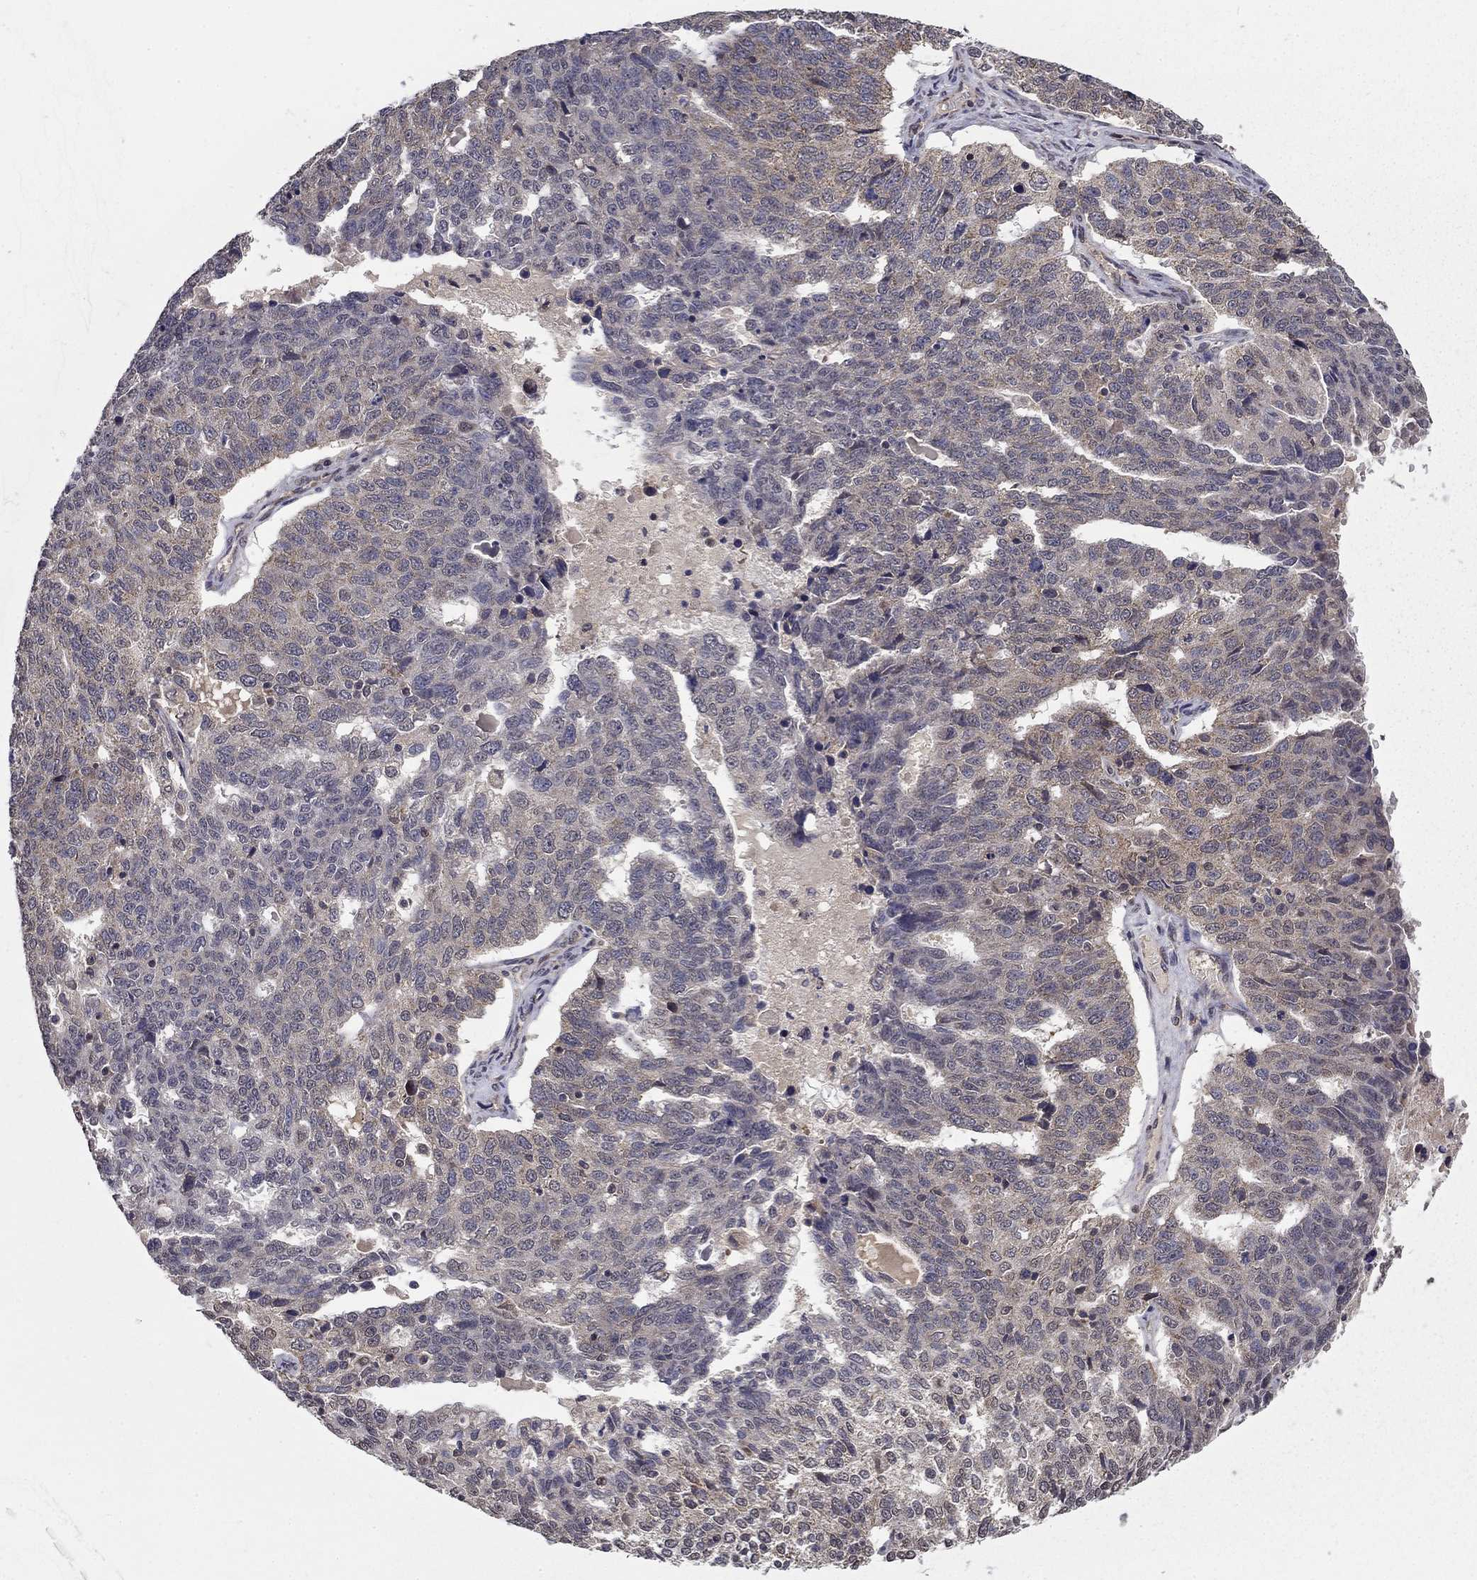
{"staining": {"intensity": "negative", "quantity": "none", "location": "none"}, "tissue": "ovarian cancer", "cell_type": "Tumor cells", "image_type": "cancer", "snomed": [{"axis": "morphology", "description": "Cystadenocarcinoma, serous, NOS"}, {"axis": "topography", "description": "Ovary"}], "caption": "Ovarian cancer (serous cystadenocarcinoma) stained for a protein using immunohistochemistry (IHC) shows no expression tumor cells.", "gene": "SLC2A13", "patient": {"sex": "female", "age": 71}}